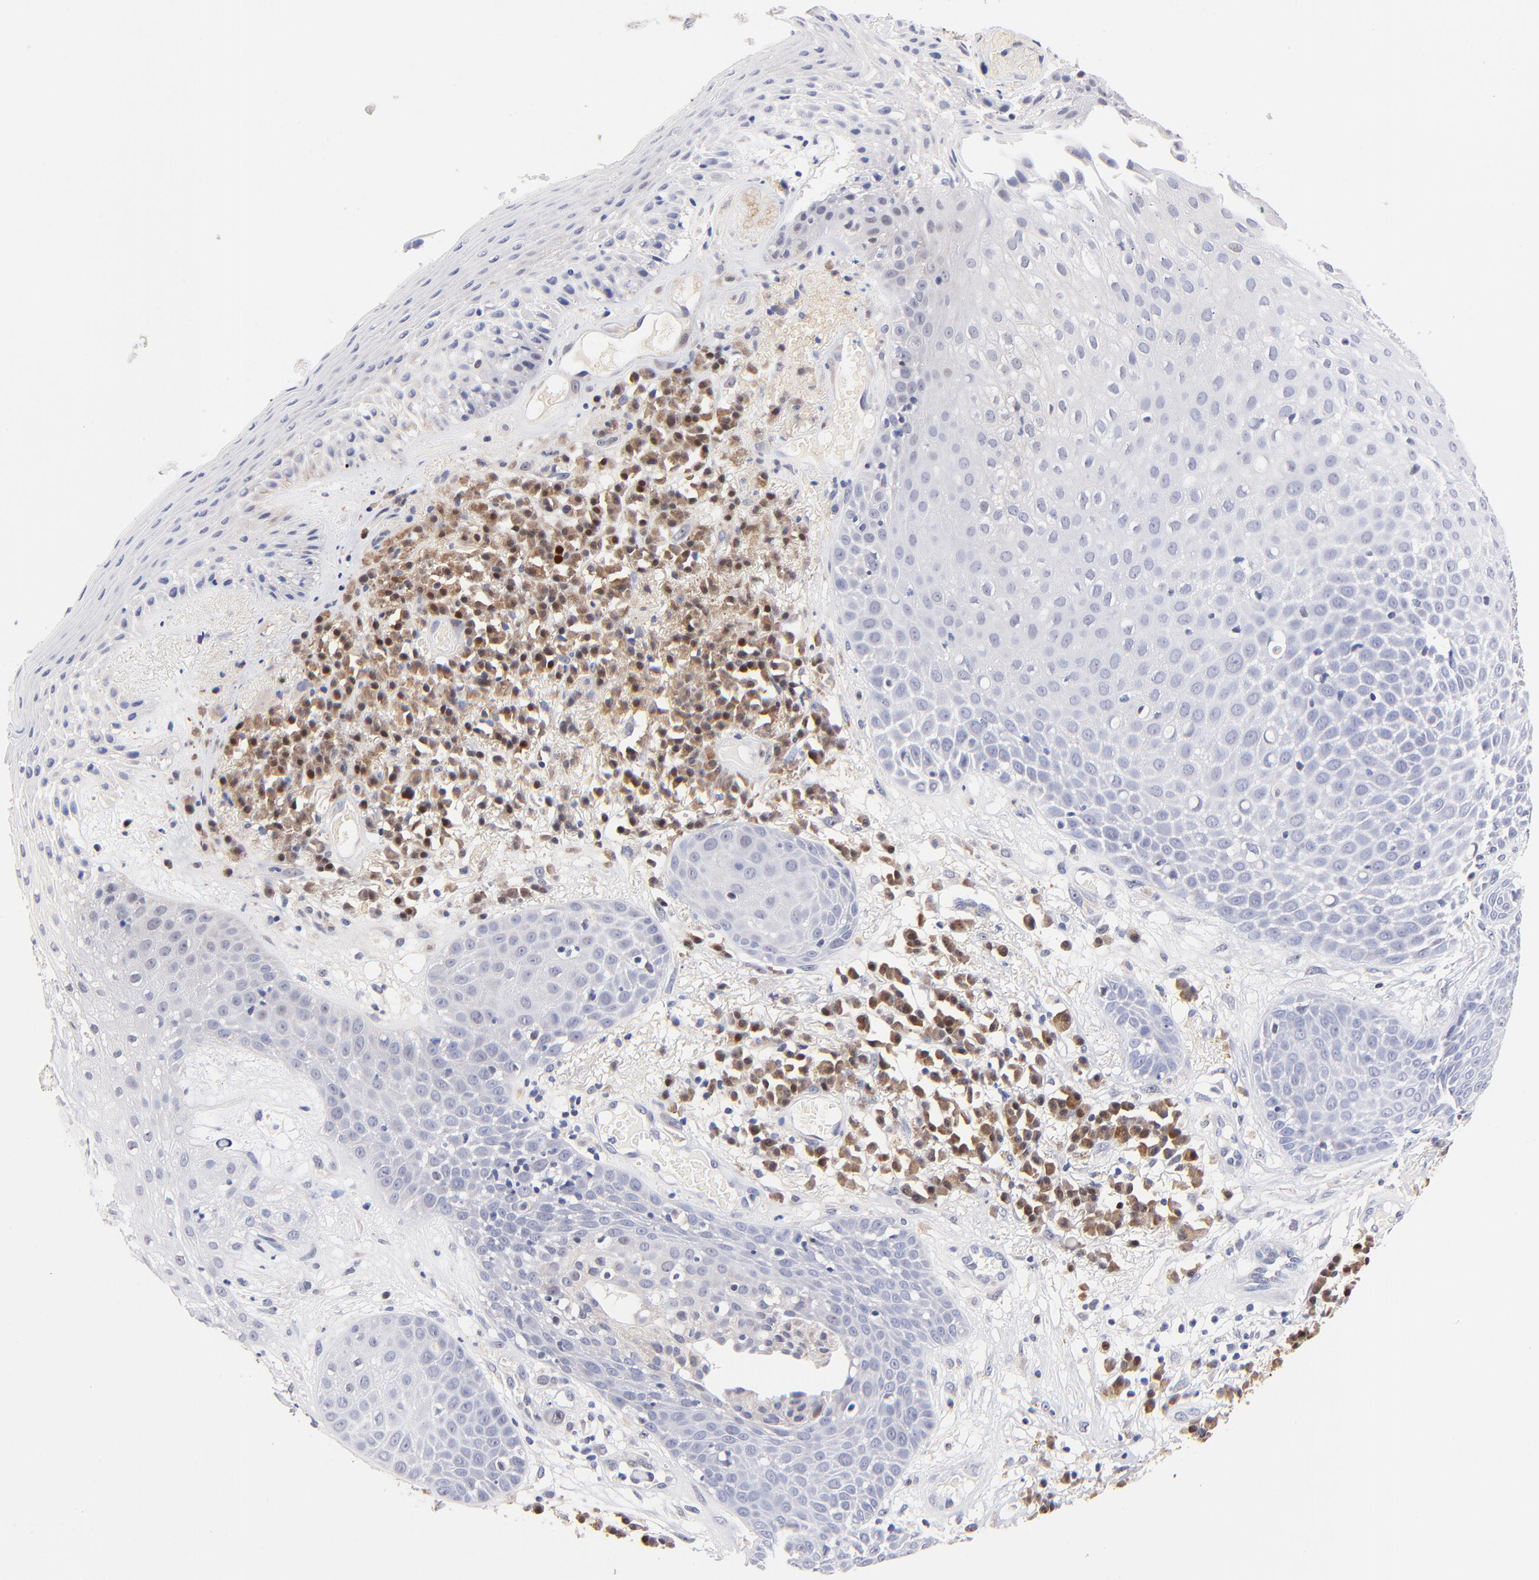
{"staining": {"intensity": "negative", "quantity": "none", "location": "none"}, "tissue": "skin cancer", "cell_type": "Tumor cells", "image_type": "cancer", "snomed": [{"axis": "morphology", "description": "Squamous cell carcinoma, NOS"}, {"axis": "topography", "description": "Skin"}], "caption": "IHC image of human skin squamous cell carcinoma stained for a protein (brown), which demonstrates no staining in tumor cells.", "gene": "ZNF155", "patient": {"sex": "male", "age": 65}}